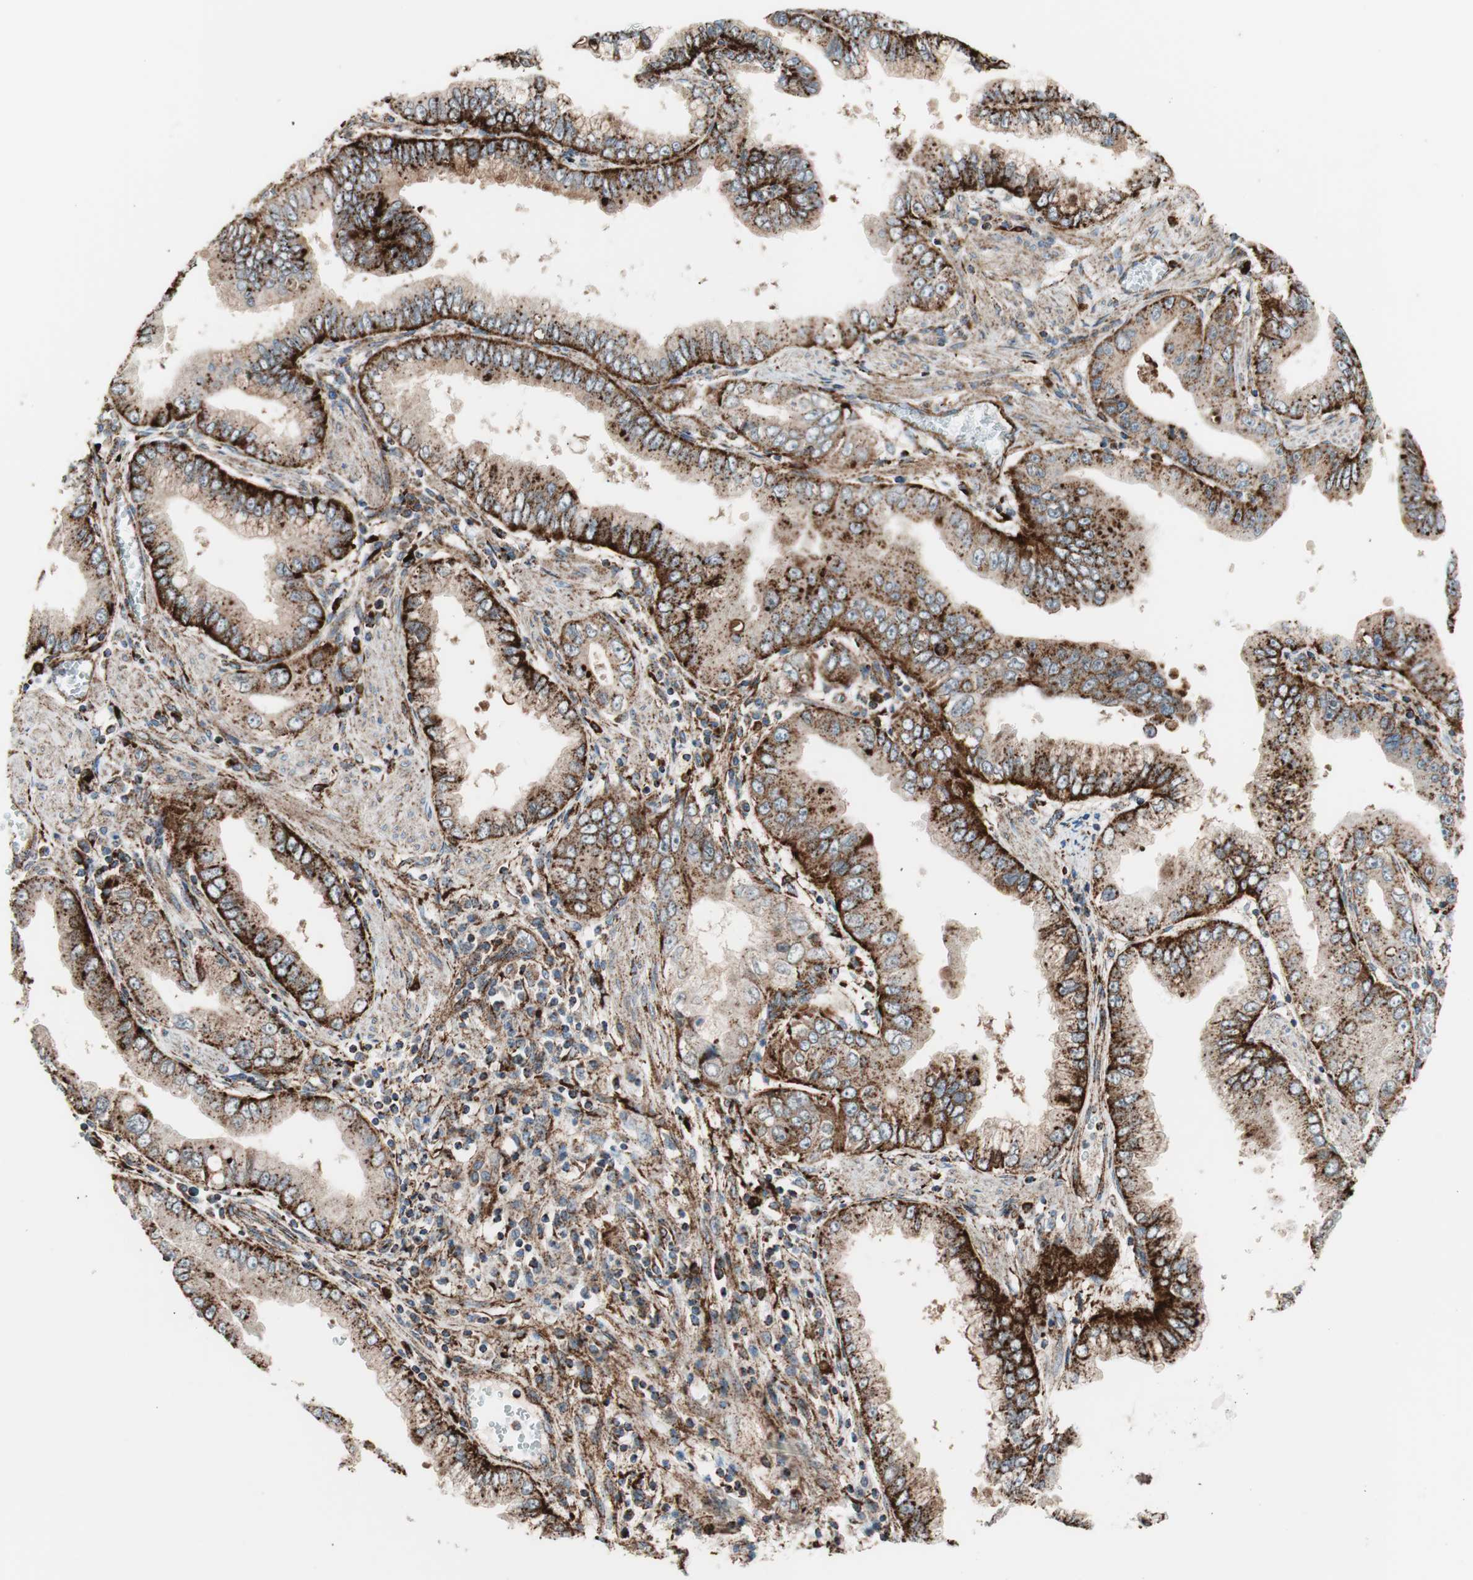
{"staining": {"intensity": "strong", "quantity": ">75%", "location": "cytoplasmic/membranous"}, "tissue": "pancreatic cancer", "cell_type": "Tumor cells", "image_type": "cancer", "snomed": [{"axis": "morphology", "description": "Normal tissue, NOS"}, {"axis": "topography", "description": "Lymph node"}], "caption": "Immunohistochemical staining of pancreatic cancer displays strong cytoplasmic/membranous protein positivity in approximately >75% of tumor cells.", "gene": "LAMP1", "patient": {"sex": "male", "age": 50}}